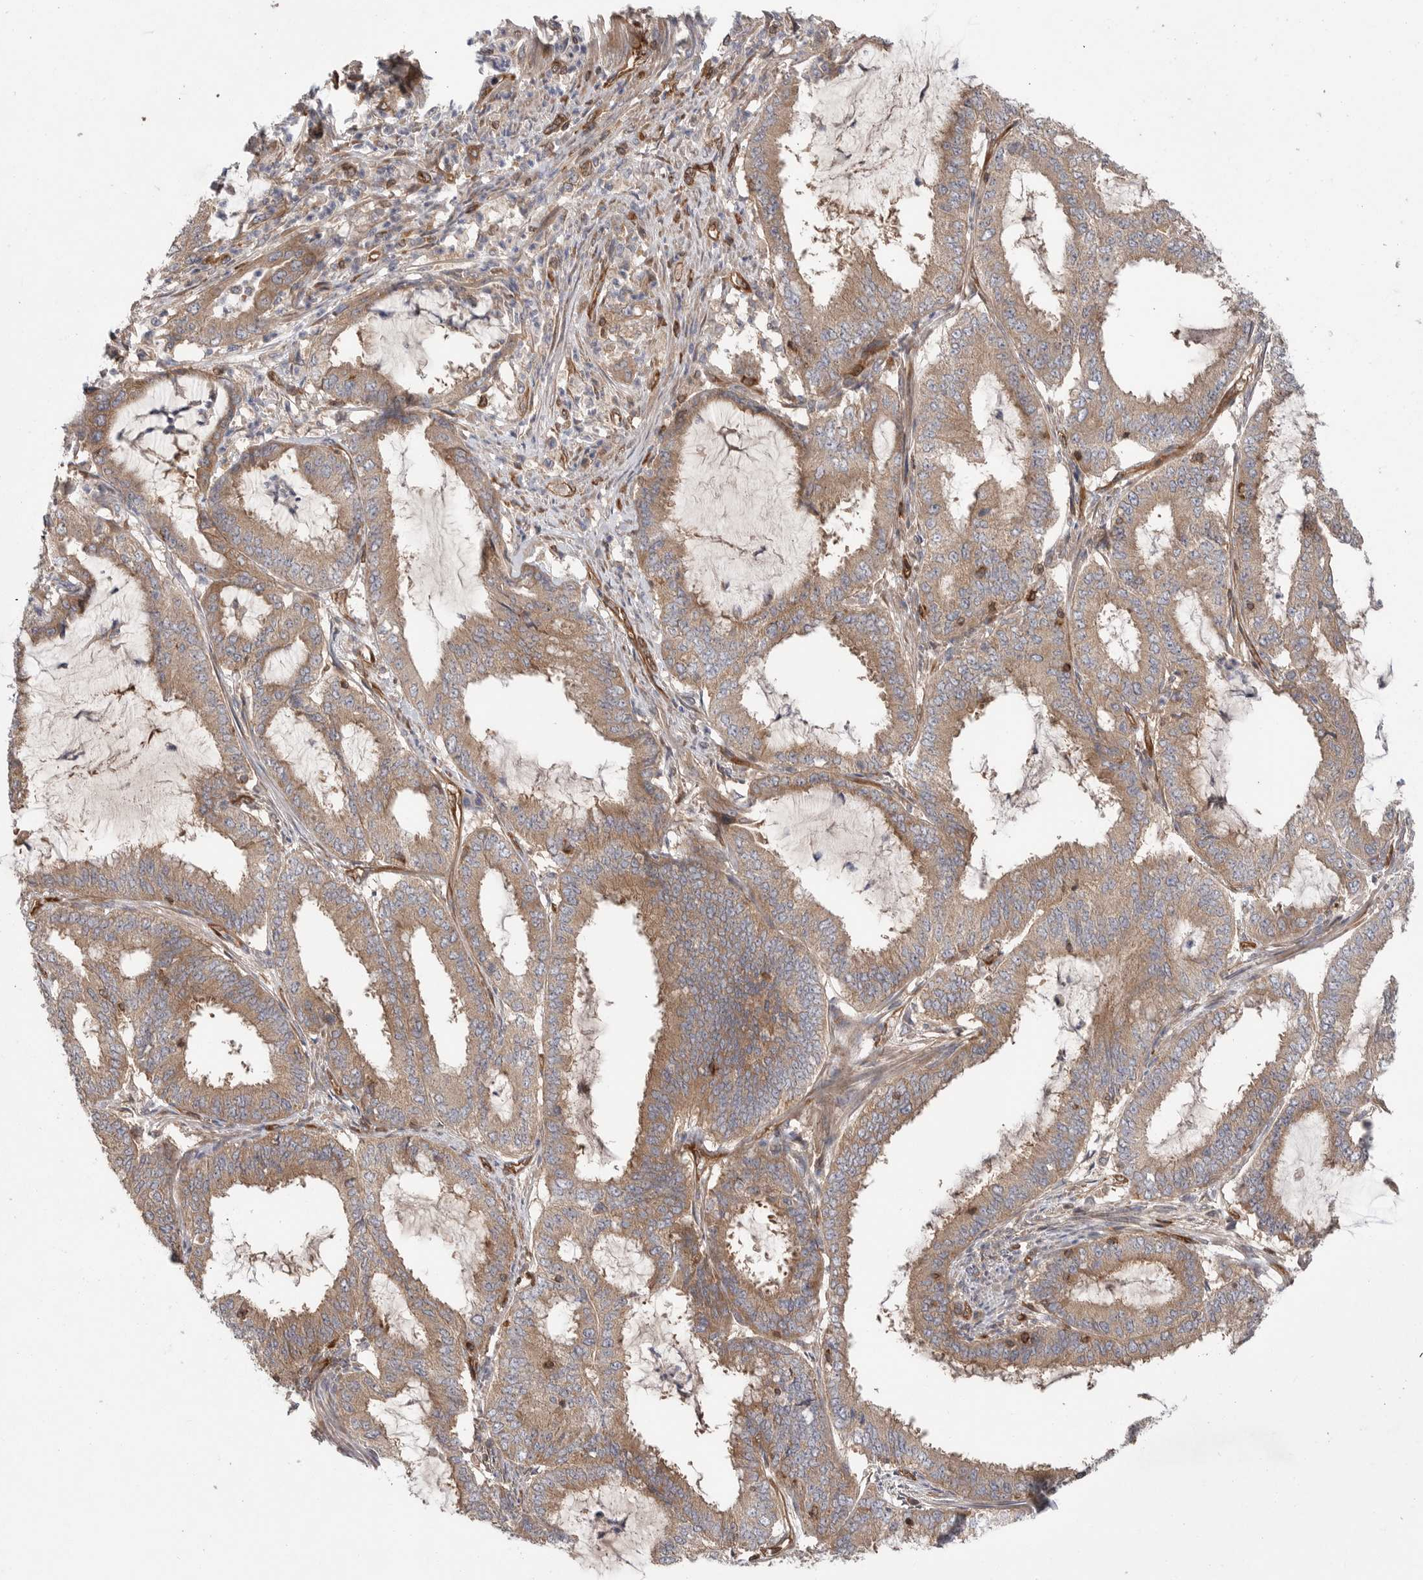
{"staining": {"intensity": "moderate", "quantity": ">75%", "location": "cytoplasmic/membranous"}, "tissue": "endometrial cancer", "cell_type": "Tumor cells", "image_type": "cancer", "snomed": [{"axis": "morphology", "description": "Adenocarcinoma, NOS"}, {"axis": "topography", "description": "Endometrium"}], "caption": "Immunohistochemical staining of human endometrial adenocarcinoma reveals medium levels of moderate cytoplasmic/membranous protein positivity in approximately >75% of tumor cells.", "gene": "PRKCH", "patient": {"sex": "female", "age": 51}}